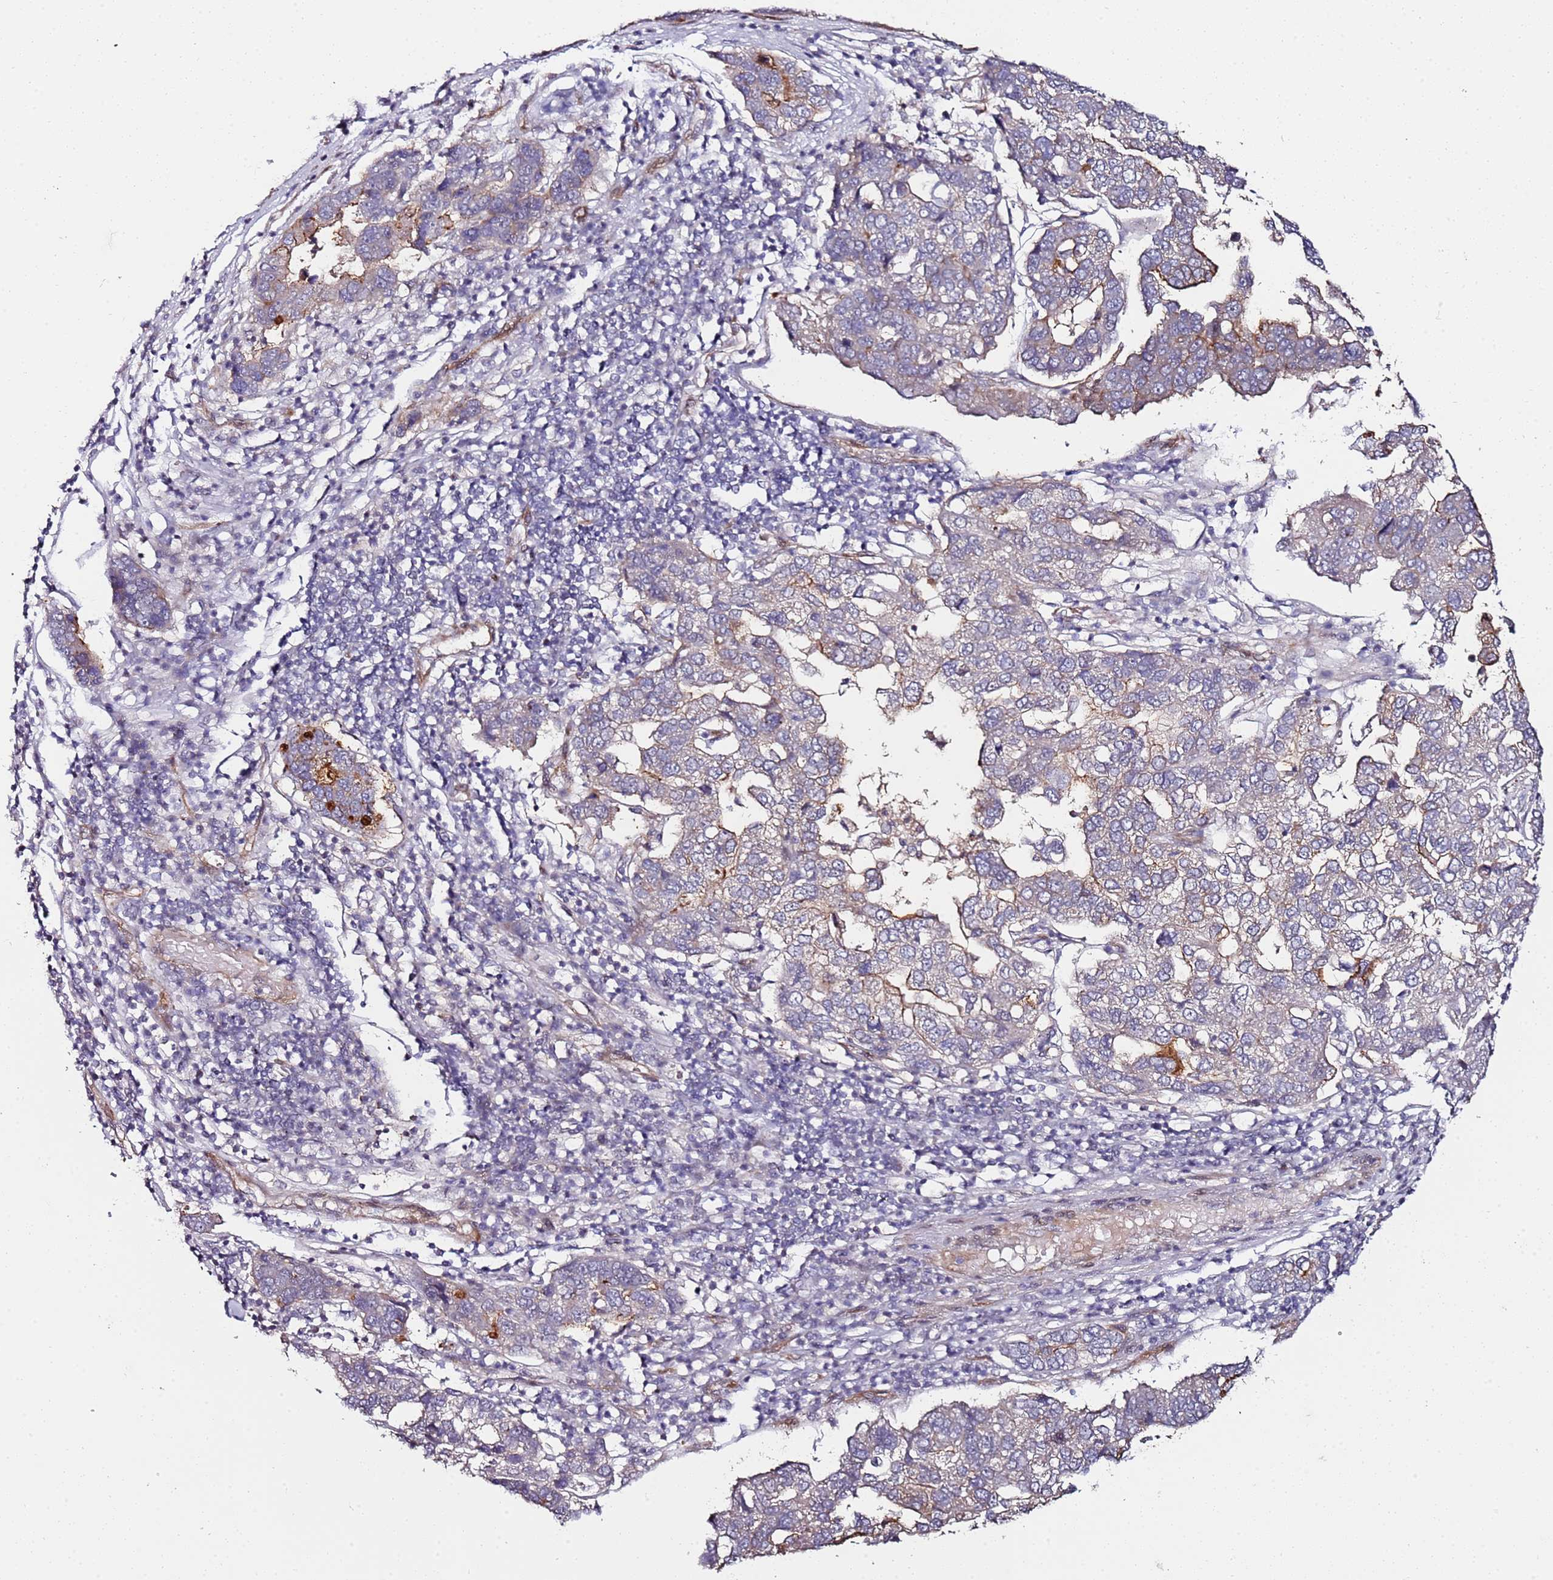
{"staining": {"intensity": "moderate", "quantity": "<25%", "location": "cytoplasmic/membranous"}, "tissue": "pancreatic cancer", "cell_type": "Tumor cells", "image_type": "cancer", "snomed": [{"axis": "morphology", "description": "Adenocarcinoma, NOS"}, {"axis": "topography", "description": "Pancreas"}], "caption": "There is low levels of moderate cytoplasmic/membranous positivity in tumor cells of pancreatic cancer (adenocarcinoma), as demonstrated by immunohistochemical staining (brown color).", "gene": "DUSP28", "patient": {"sex": "female", "age": 61}}